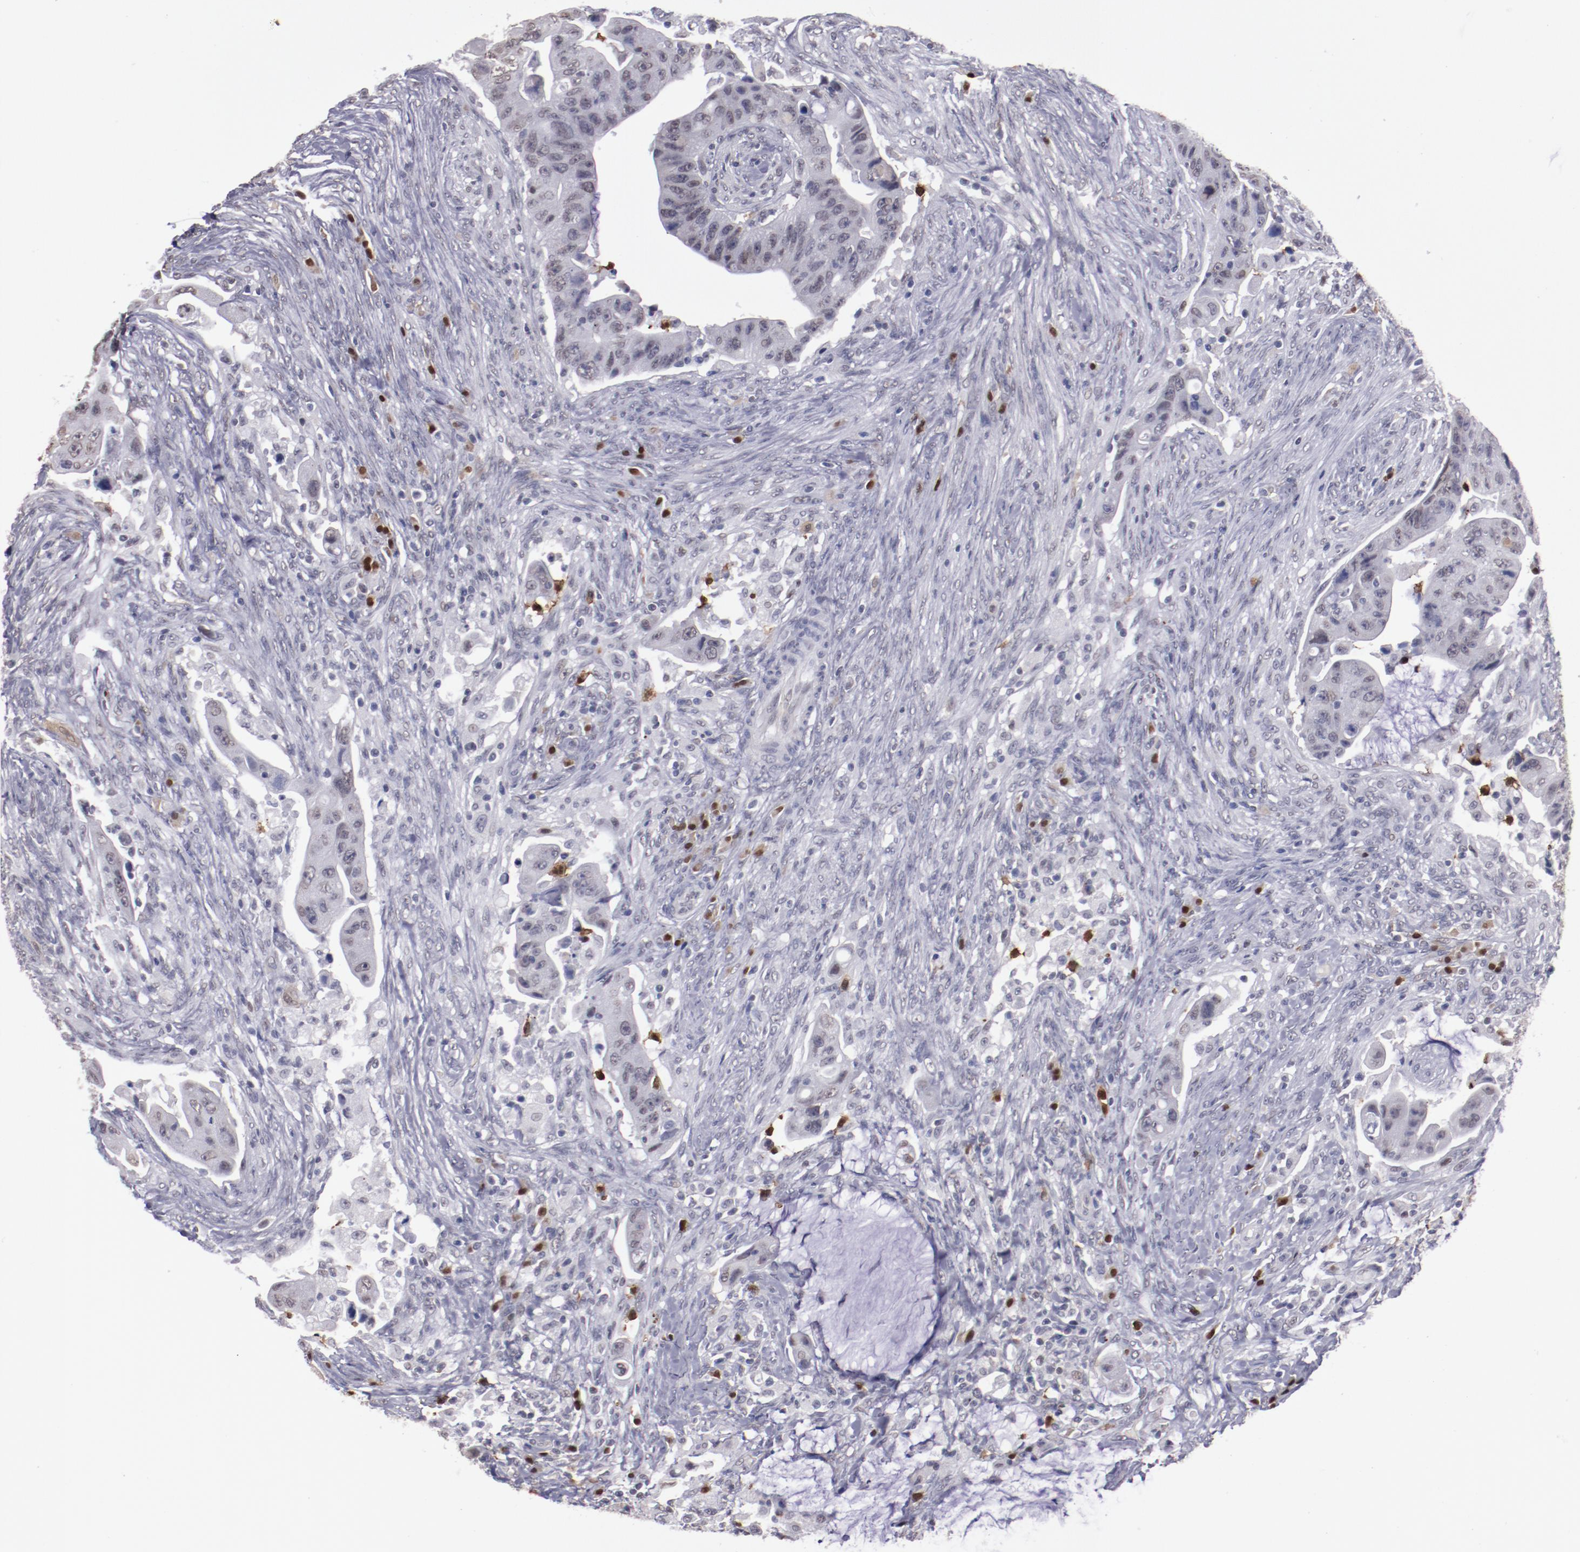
{"staining": {"intensity": "weak", "quantity": "<25%", "location": "nuclear"}, "tissue": "colorectal cancer", "cell_type": "Tumor cells", "image_type": "cancer", "snomed": [{"axis": "morphology", "description": "Adenocarcinoma, NOS"}, {"axis": "topography", "description": "Rectum"}], "caption": "This is a histopathology image of IHC staining of adenocarcinoma (colorectal), which shows no expression in tumor cells.", "gene": "IRF4", "patient": {"sex": "female", "age": 71}}